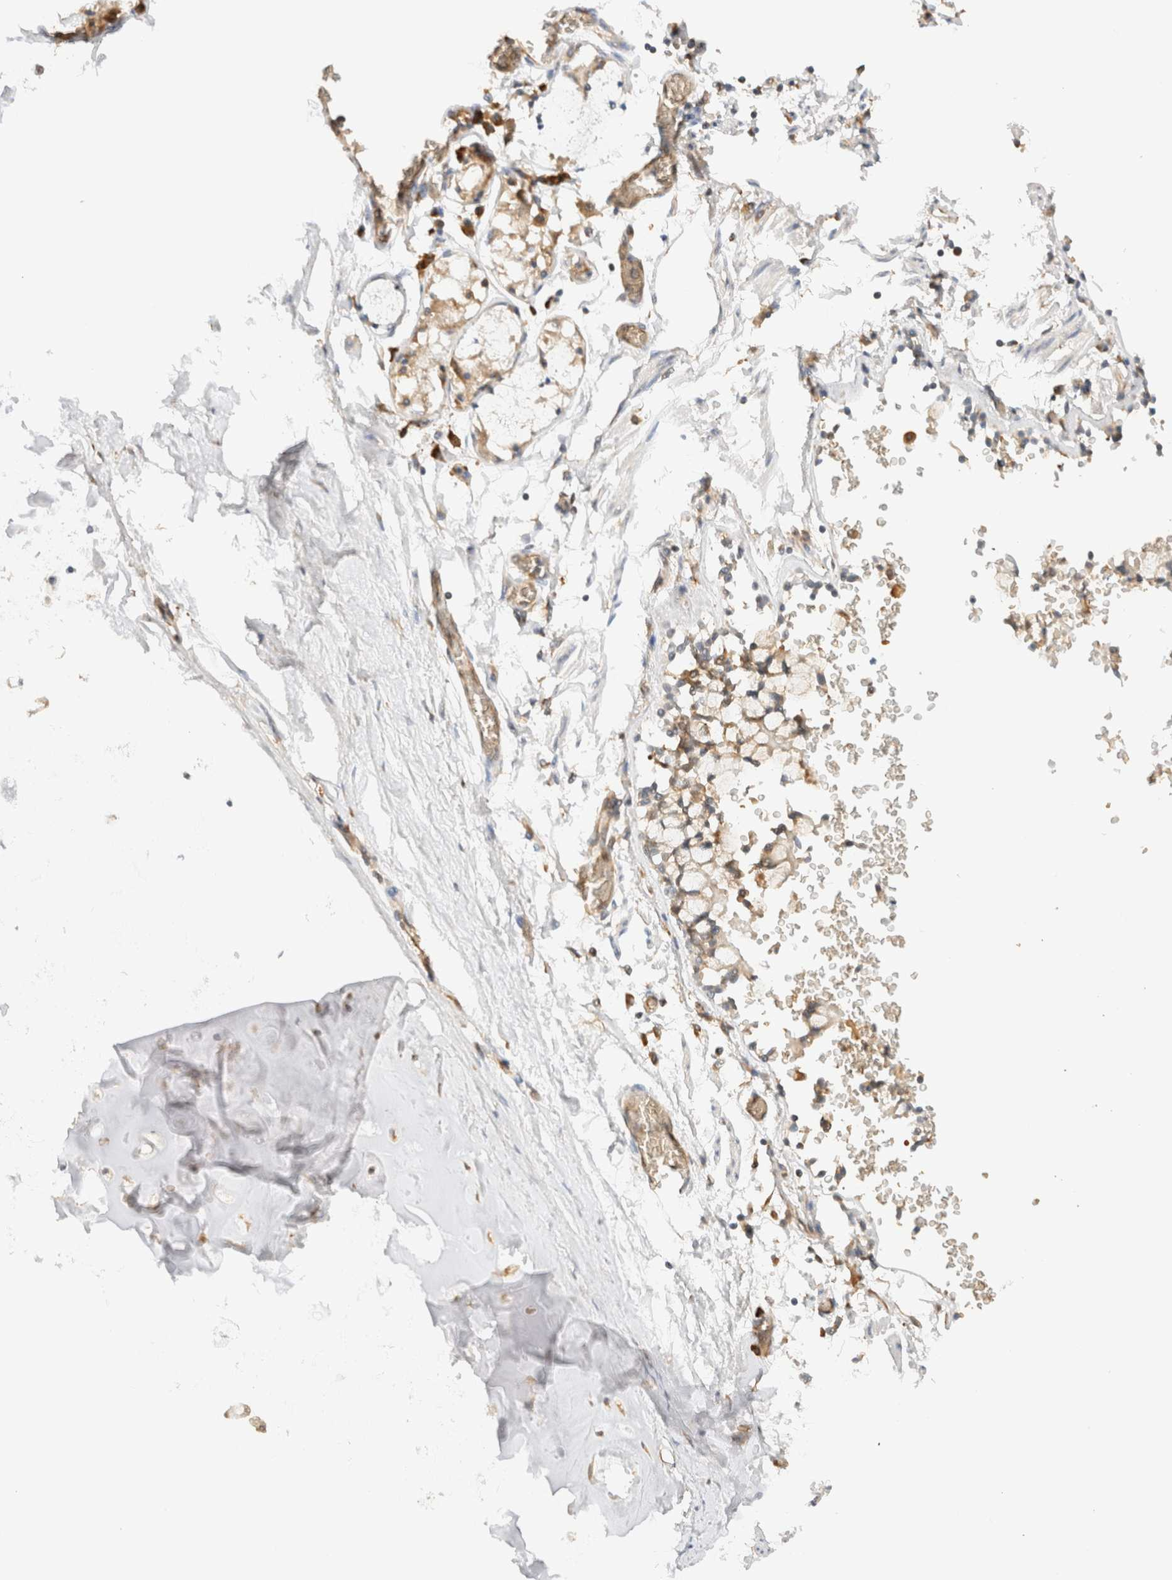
{"staining": {"intensity": "moderate", "quantity": ">75%", "location": "cytoplasmic/membranous"}, "tissue": "adipose tissue", "cell_type": "Adipocytes", "image_type": "normal", "snomed": [{"axis": "morphology", "description": "Normal tissue, NOS"}, {"axis": "topography", "description": "Cartilage tissue"}, {"axis": "topography", "description": "Lung"}], "caption": "A histopathology image showing moderate cytoplasmic/membranous staining in about >75% of adipocytes in normal adipose tissue, as visualized by brown immunohistochemical staining.", "gene": "SYVN1", "patient": {"sex": "female", "age": 77}}